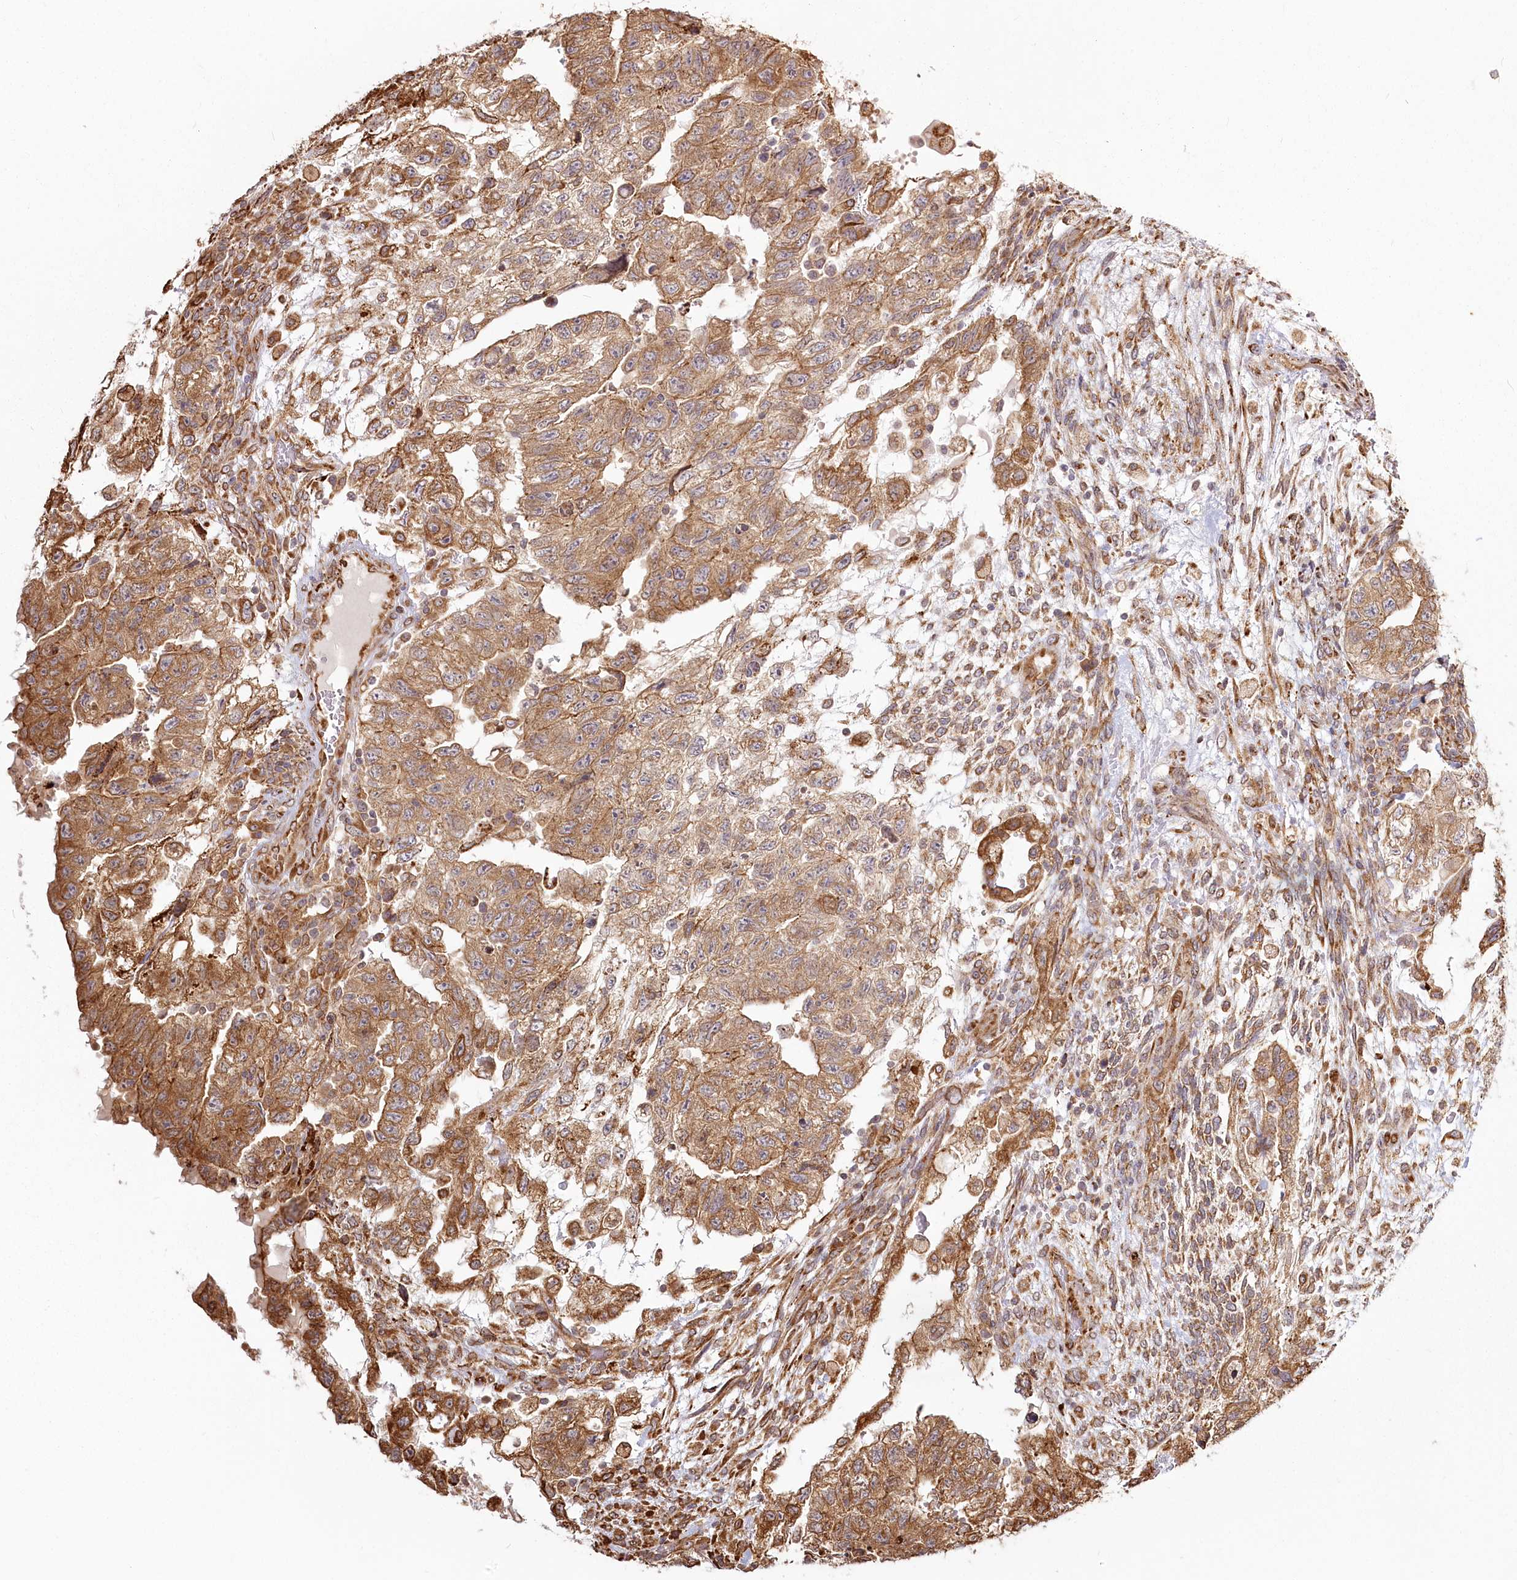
{"staining": {"intensity": "moderate", "quantity": ">75%", "location": "cytoplasmic/membranous"}, "tissue": "testis cancer", "cell_type": "Tumor cells", "image_type": "cancer", "snomed": [{"axis": "morphology", "description": "Carcinoma, Embryonal, NOS"}, {"axis": "topography", "description": "Testis"}], "caption": "Tumor cells show medium levels of moderate cytoplasmic/membranous positivity in about >75% of cells in testis cancer (embryonal carcinoma).", "gene": "FAM13A", "patient": {"sex": "male", "age": 36}}